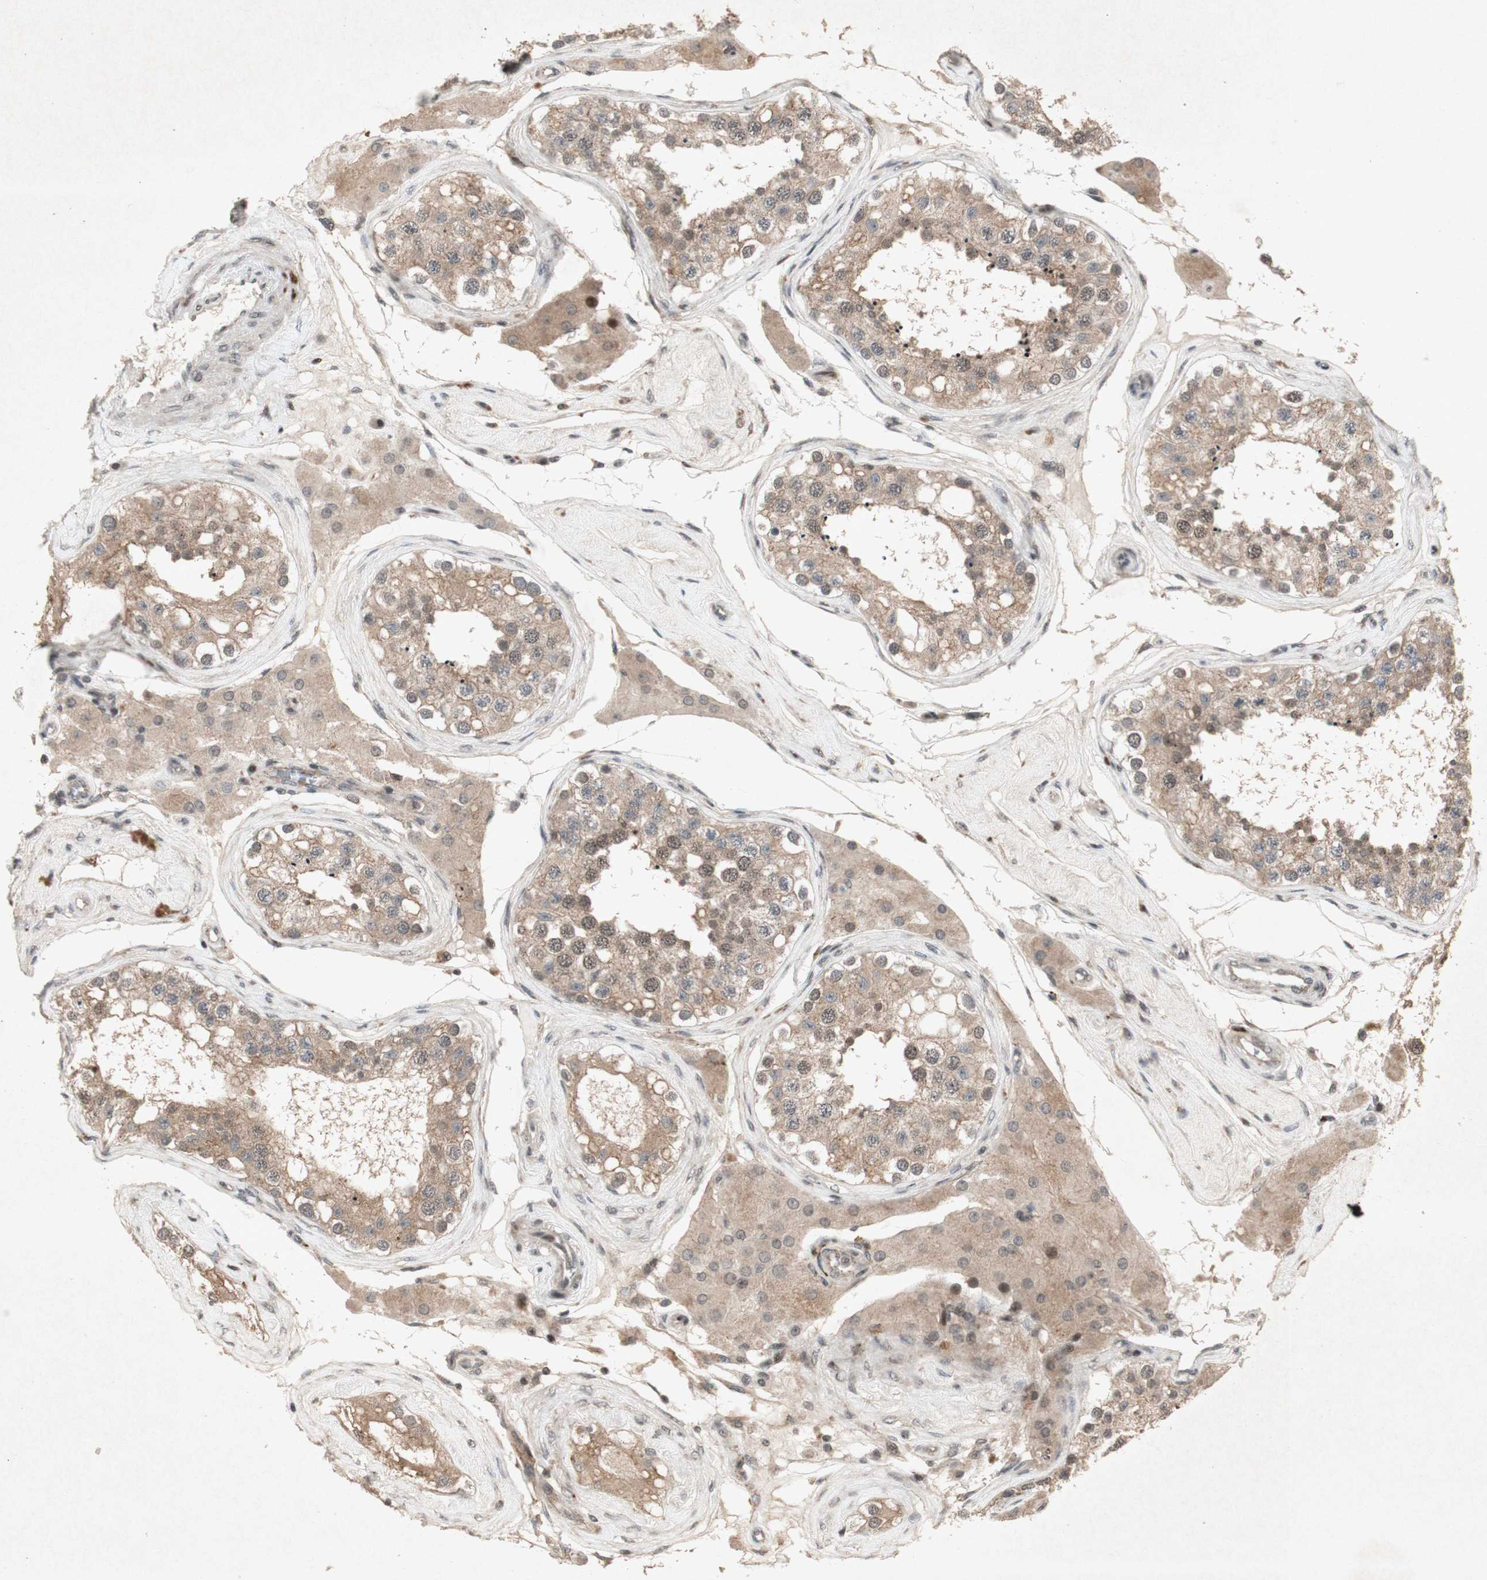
{"staining": {"intensity": "moderate", "quantity": ">75%", "location": "cytoplasmic/membranous,nuclear"}, "tissue": "testis", "cell_type": "Cells in seminiferous ducts", "image_type": "normal", "snomed": [{"axis": "morphology", "description": "Normal tissue, NOS"}, {"axis": "topography", "description": "Testis"}], "caption": "The histopathology image demonstrates immunohistochemical staining of normal testis. There is moderate cytoplasmic/membranous,nuclear expression is seen in about >75% of cells in seminiferous ducts. (Brightfield microscopy of DAB IHC at high magnification).", "gene": "PLXNA1", "patient": {"sex": "male", "age": 68}}